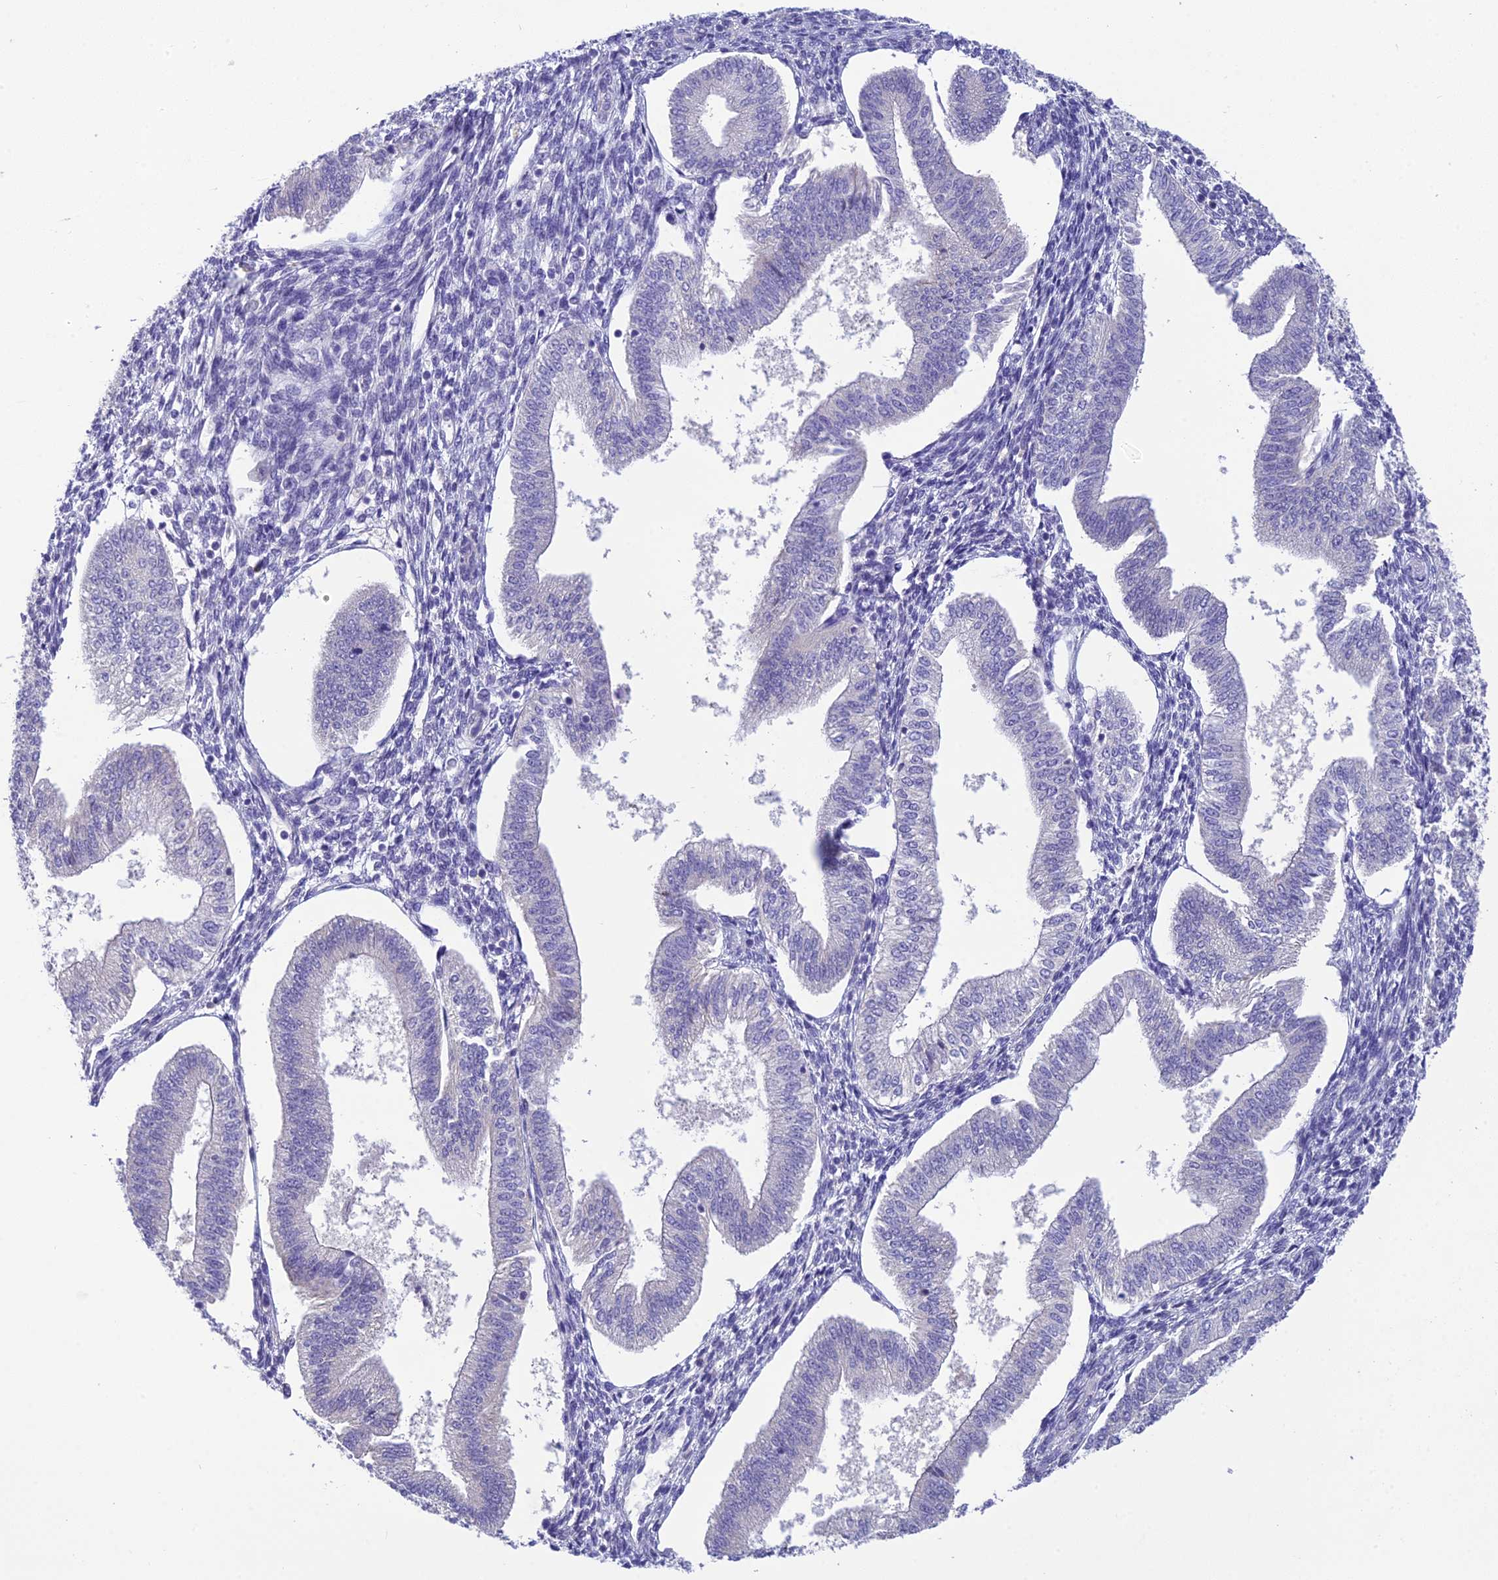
{"staining": {"intensity": "negative", "quantity": "none", "location": "none"}, "tissue": "endometrium", "cell_type": "Cells in endometrial stroma", "image_type": "normal", "snomed": [{"axis": "morphology", "description": "Normal tissue, NOS"}, {"axis": "topography", "description": "Endometrium"}], "caption": "DAB (3,3'-diaminobenzidine) immunohistochemical staining of unremarkable endometrium displays no significant expression in cells in endometrial stroma.", "gene": "XPO7", "patient": {"sex": "female", "age": 34}}